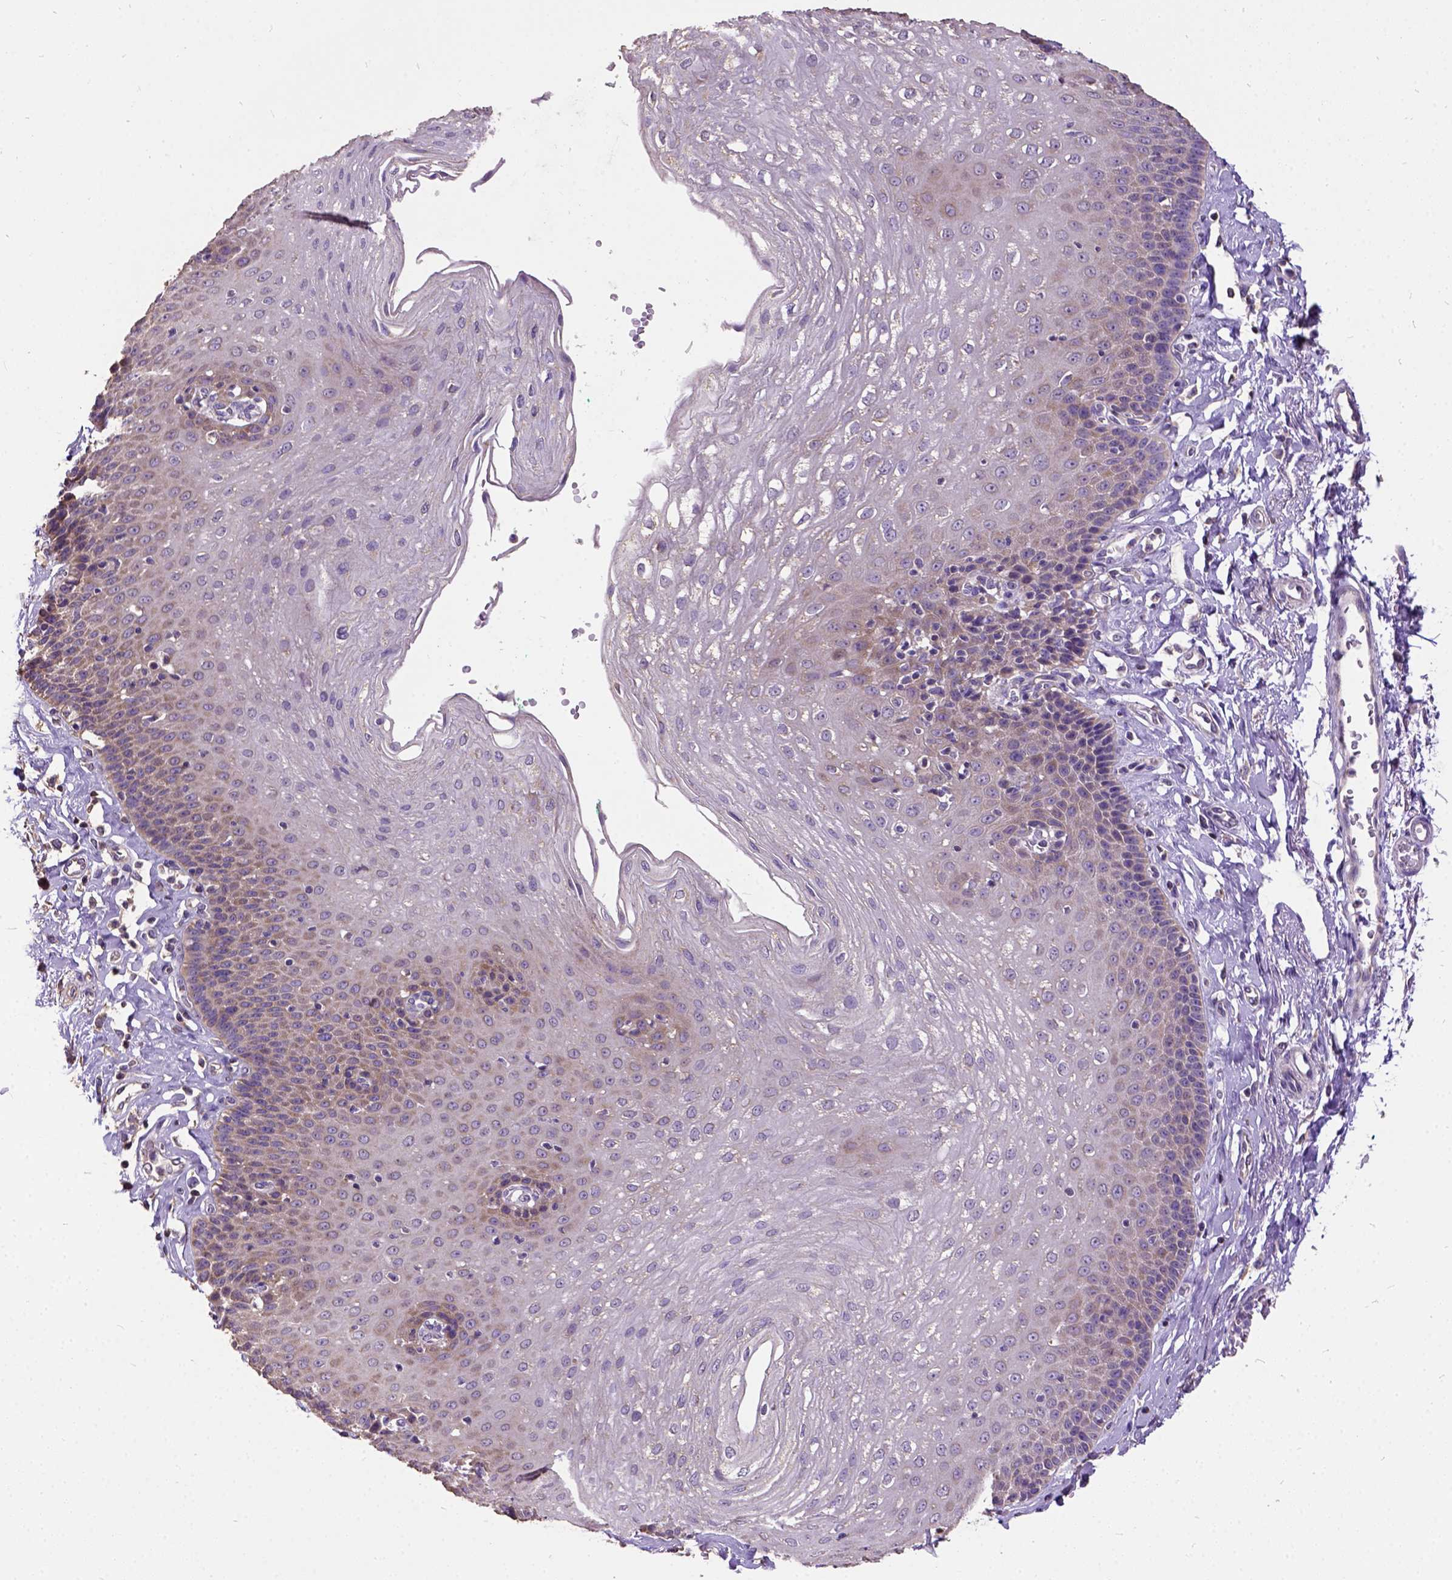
{"staining": {"intensity": "moderate", "quantity": "<25%", "location": "cytoplasmic/membranous"}, "tissue": "esophagus", "cell_type": "Squamous epithelial cells", "image_type": "normal", "snomed": [{"axis": "morphology", "description": "Normal tissue, NOS"}, {"axis": "topography", "description": "Esophagus"}], "caption": "Immunohistochemical staining of unremarkable human esophagus shows <25% levels of moderate cytoplasmic/membranous protein expression in approximately <25% of squamous epithelial cells. (DAB IHC, brown staining for protein, blue staining for nuclei).", "gene": "DQX1", "patient": {"sex": "female", "age": 81}}